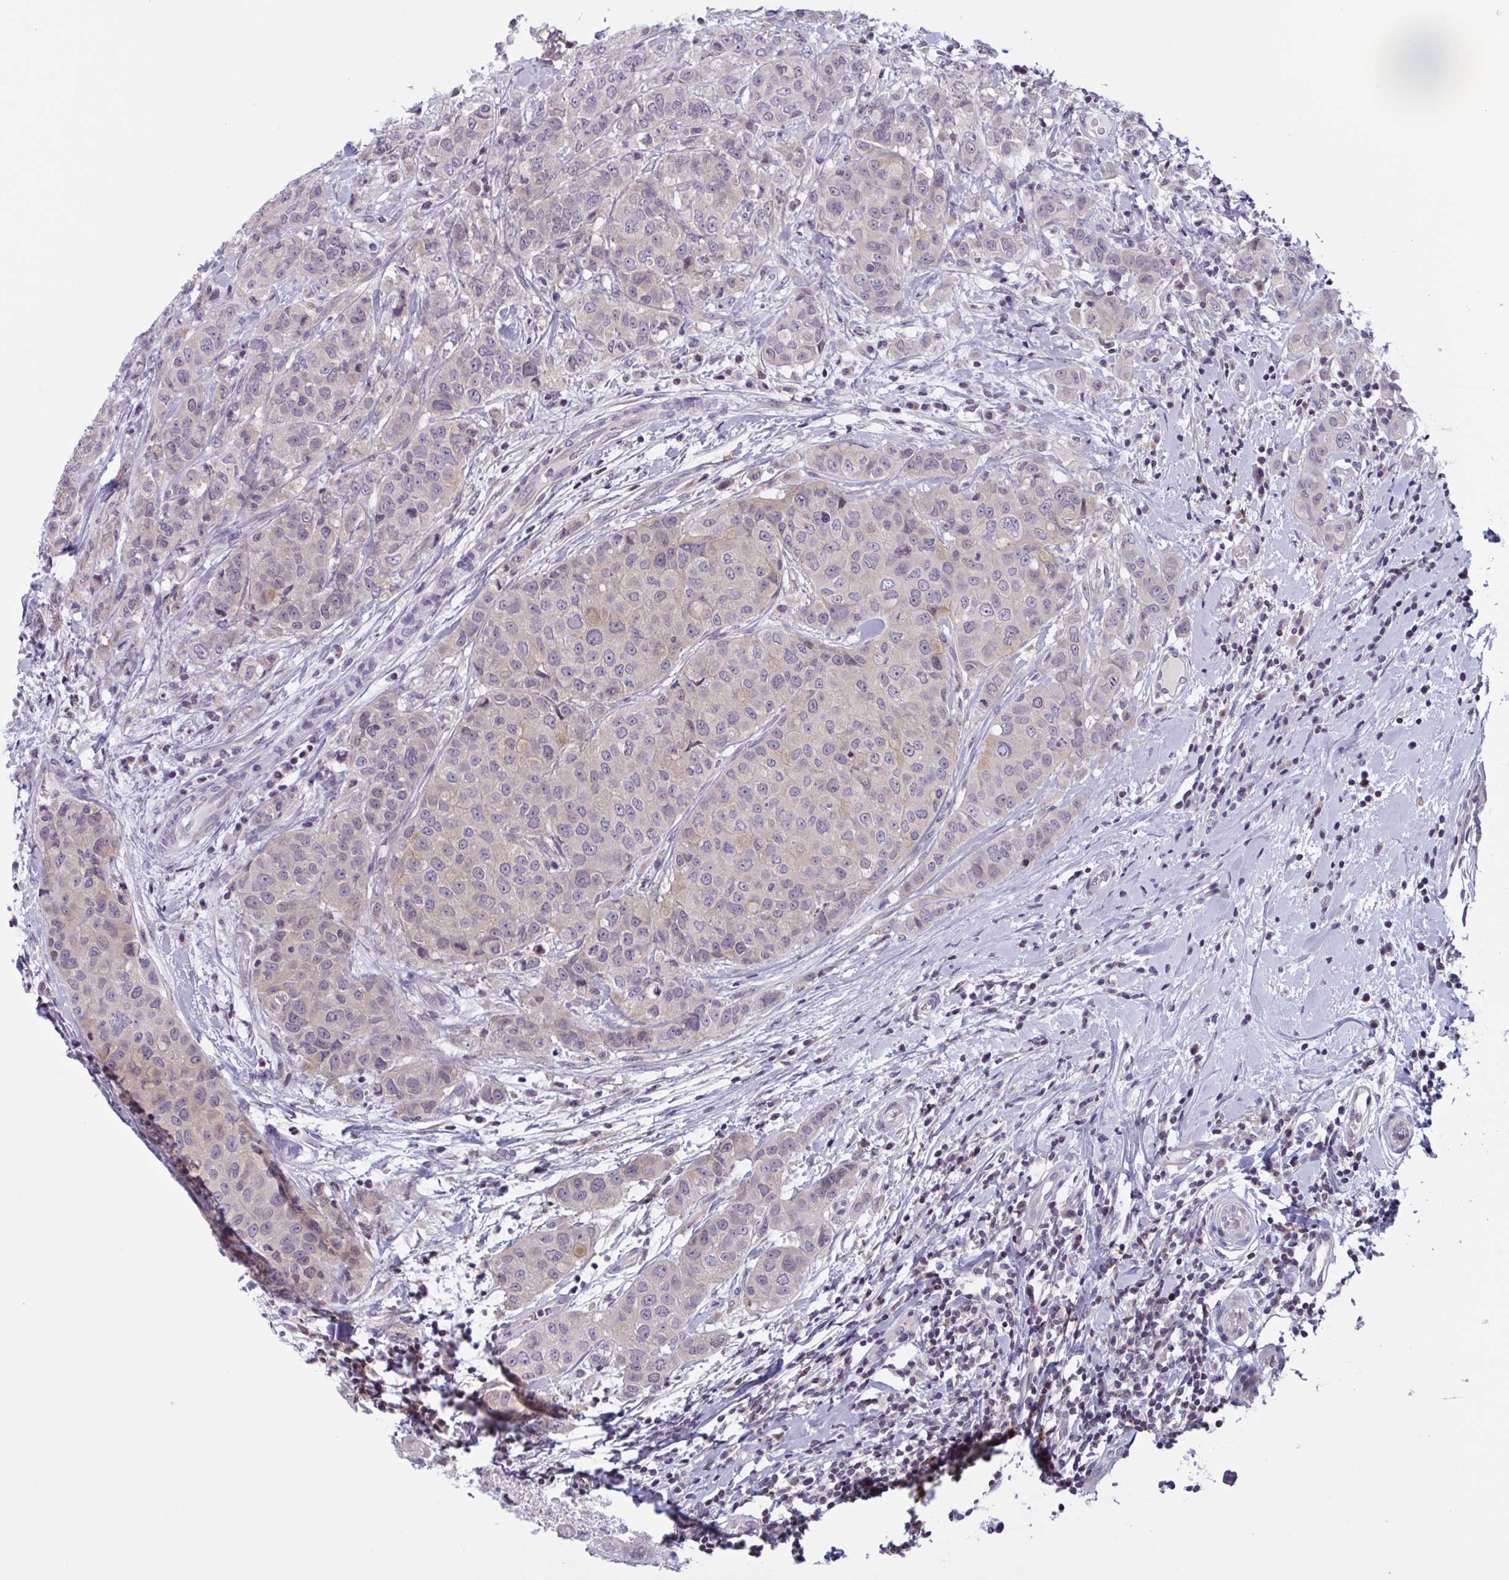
{"staining": {"intensity": "negative", "quantity": "none", "location": "none"}, "tissue": "breast cancer", "cell_type": "Tumor cells", "image_type": "cancer", "snomed": [{"axis": "morphology", "description": "Duct carcinoma"}, {"axis": "topography", "description": "Breast"}], "caption": "IHC photomicrograph of neoplastic tissue: human intraductal carcinoma (breast) stained with DAB exhibits no significant protein expression in tumor cells. (DAB immunohistochemistry, high magnification).", "gene": "SNX11", "patient": {"sex": "female", "age": 27}}